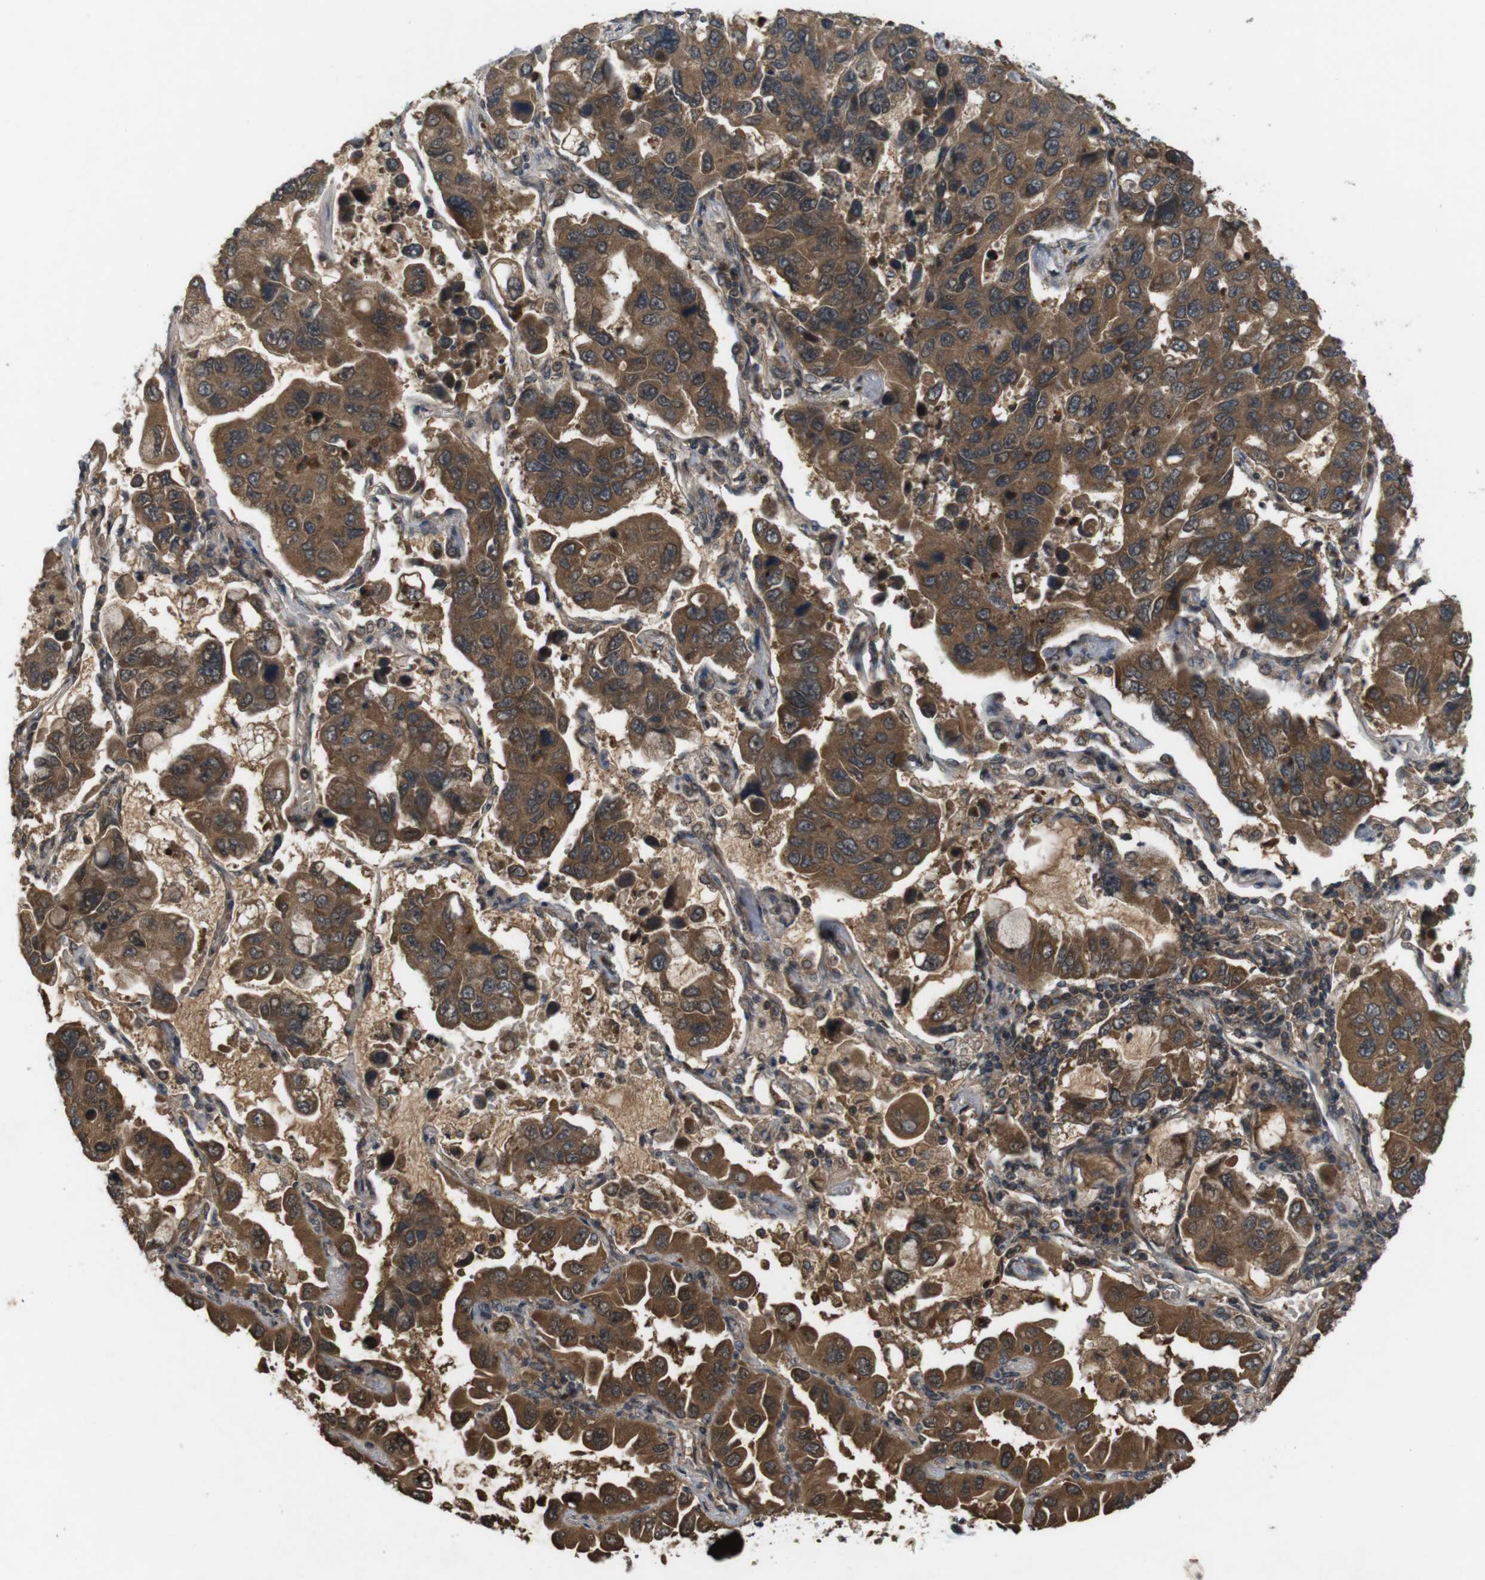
{"staining": {"intensity": "strong", "quantity": ">75%", "location": "cytoplasmic/membranous,nuclear"}, "tissue": "lung cancer", "cell_type": "Tumor cells", "image_type": "cancer", "snomed": [{"axis": "morphology", "description": "Adenocarcinoma, NOS"}, {"axis": "topography", "description": "Lung"}], "caption": "A micrograph of lung adenocarcinoma stained for a protein shows strong cytoplasmic/membranous and nuclear brown staining in tumor cells. The staining was performed using DAB (3,3'-diaminobenzidine) to visualize the protein expression in brown, while the nuclei were stained in blue with hematoxylin (Magnification: 20x).", "gene": "NFKBIE", "patient": {"sex": "male", "age": 64}}